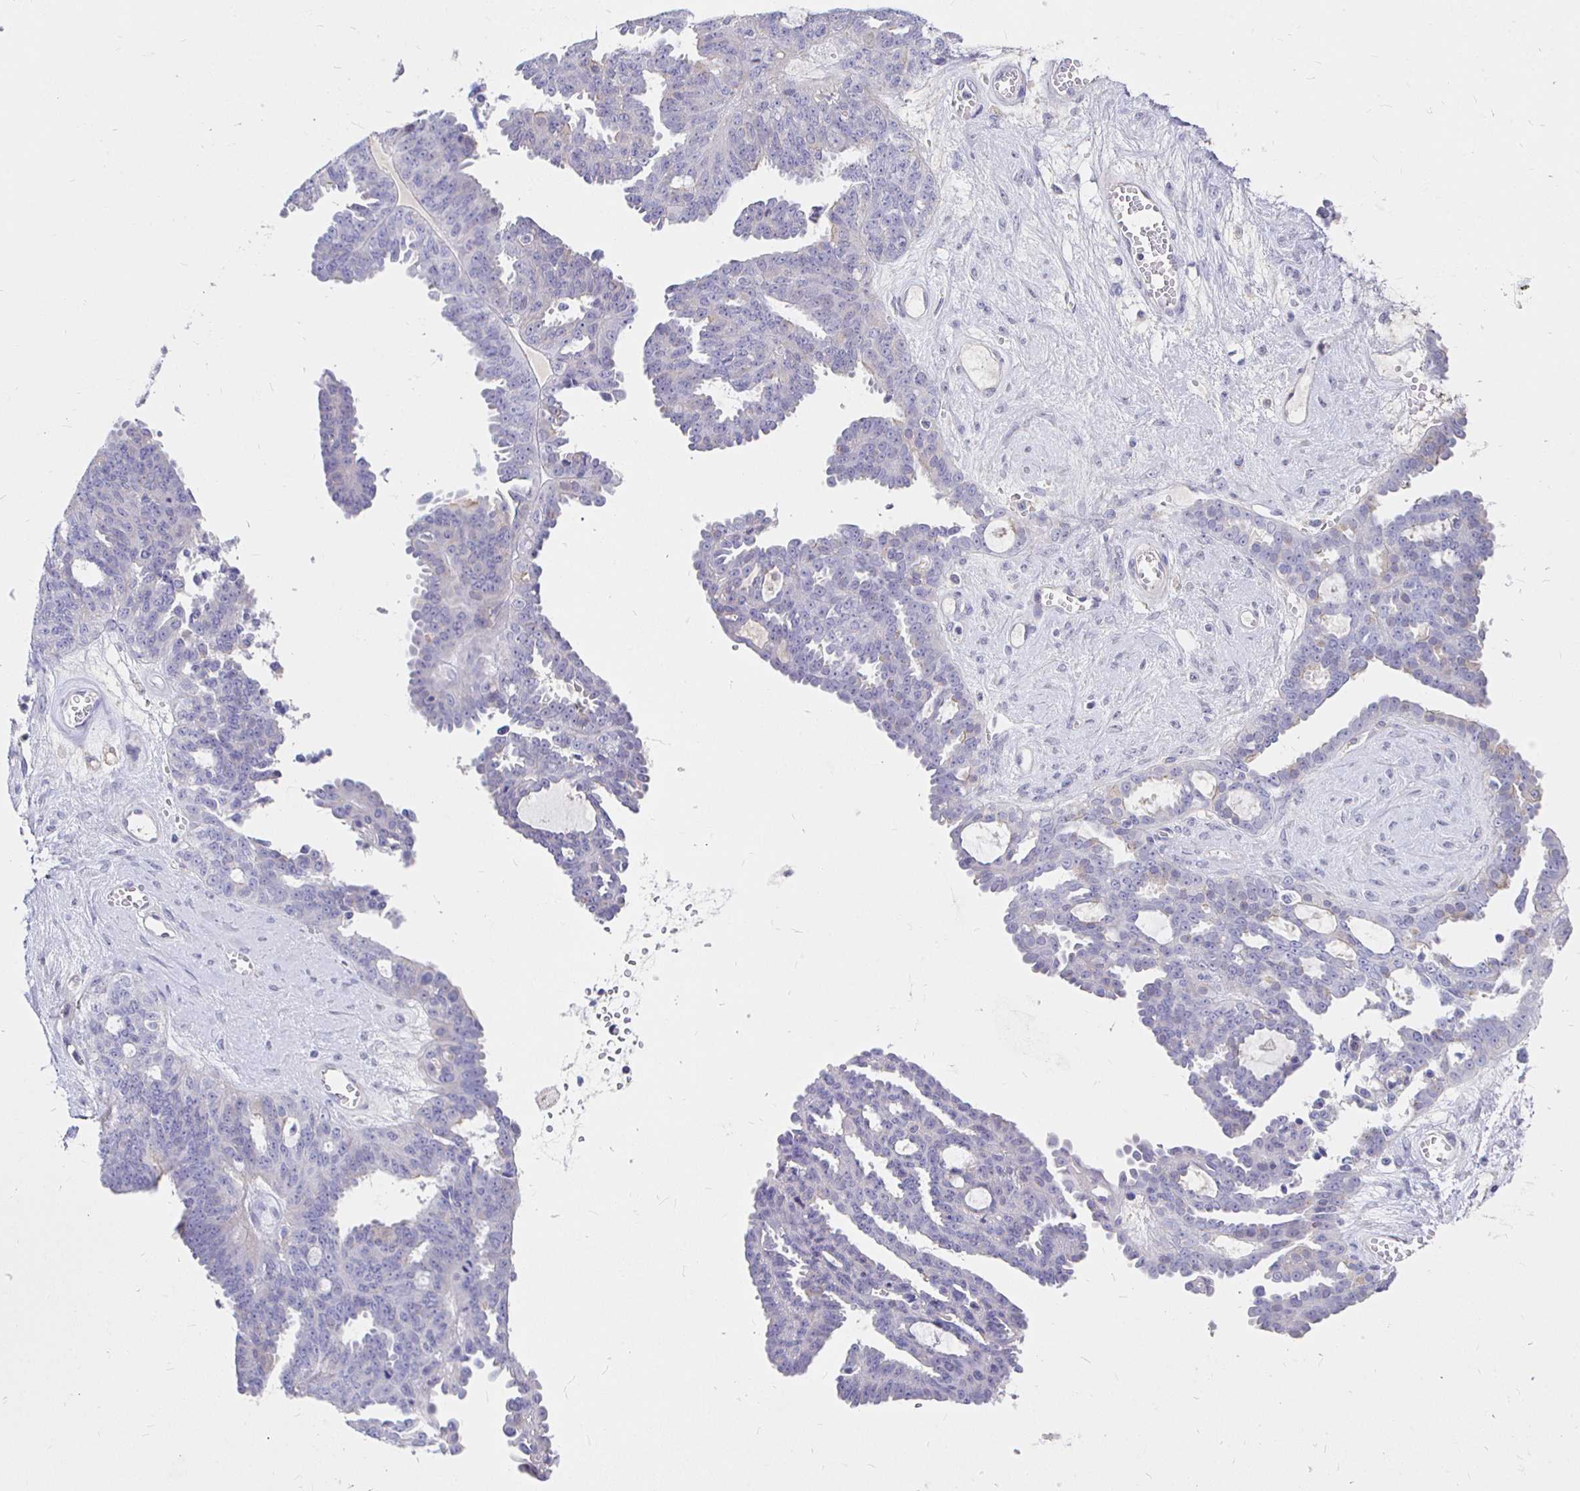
{"staining": {"intensity": "negative", "quantity": "none", "location": "none"}, "tissue": "ovarian cancer", "cell_type": "Tumor cells", "image_type": "cancer", "snomed": [{"axis": "morphology", "description": "Cystadenocarcinoma, serous, NOS"}, {"axis": "topography", "description": "Ovary"}], "caption": "A histopathology image of ovarian cancer (serous cystadenocarcinoma) stained for a protein demonstrates no brown staining in tumor cells.", "gene": "NECAB1", "patient": {"sex": "female", "age": 71}}